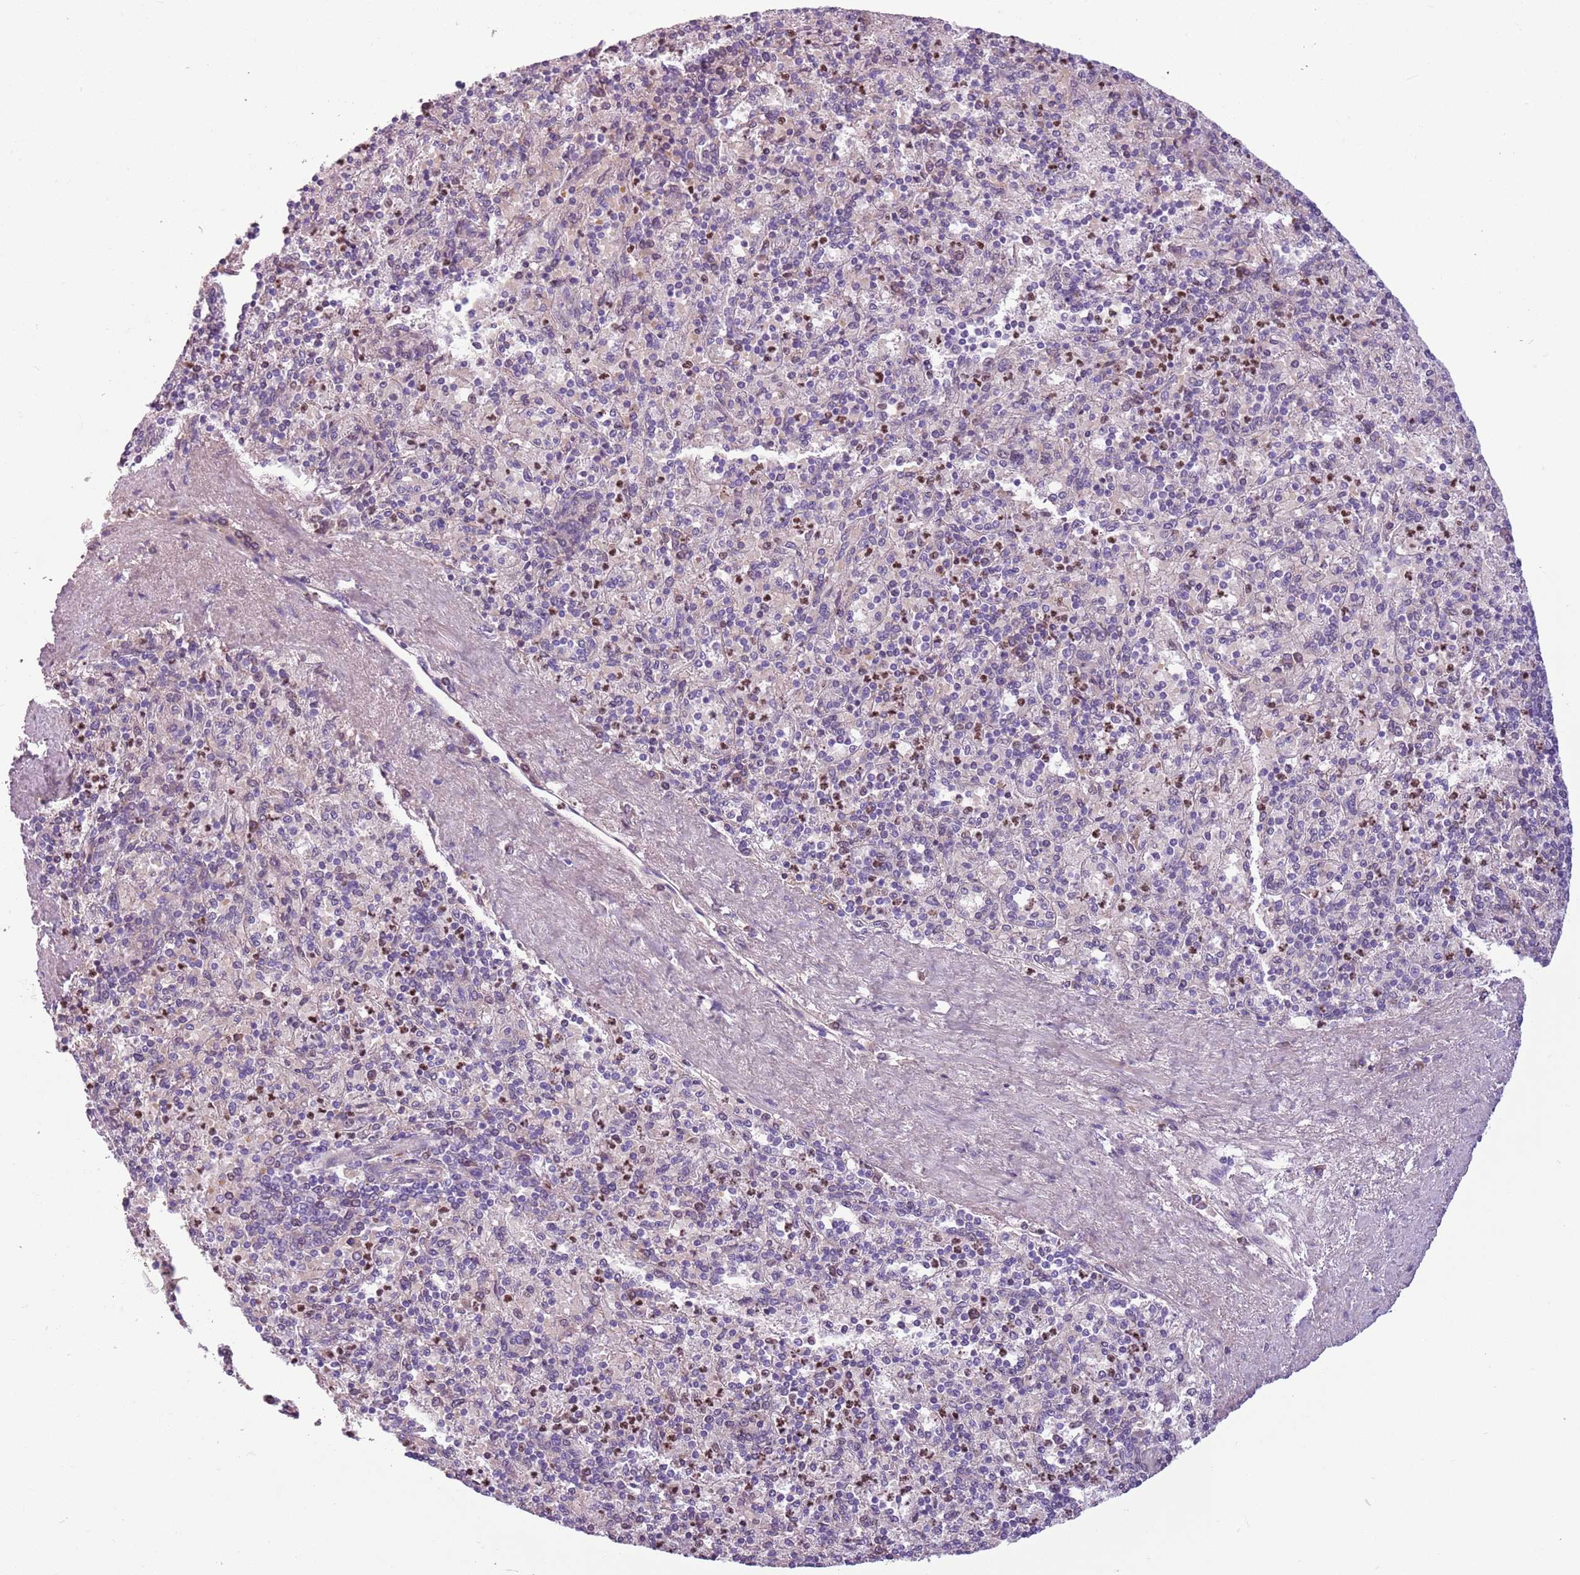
{"staining": {"intensity": "negative", "quantity": "none", "location": "none"}, "tissue": "spleen", "cell_type": "Cells in red pulp", "image_type": "normal", "snomed": [{"axis": "morphology", "description": "Normal tissue, NOS"}, {"axis": "topography", "description": "Spleen"}], "caption": "The immunohistochemistry image has no significant expression in cells in red pulp of spleen. (DAB (3,3'-diaminobenzidine) immunohistochemistry, high magnification).", "gene": "ADCY7", "patient": {"sex": "male", "age": 82}}